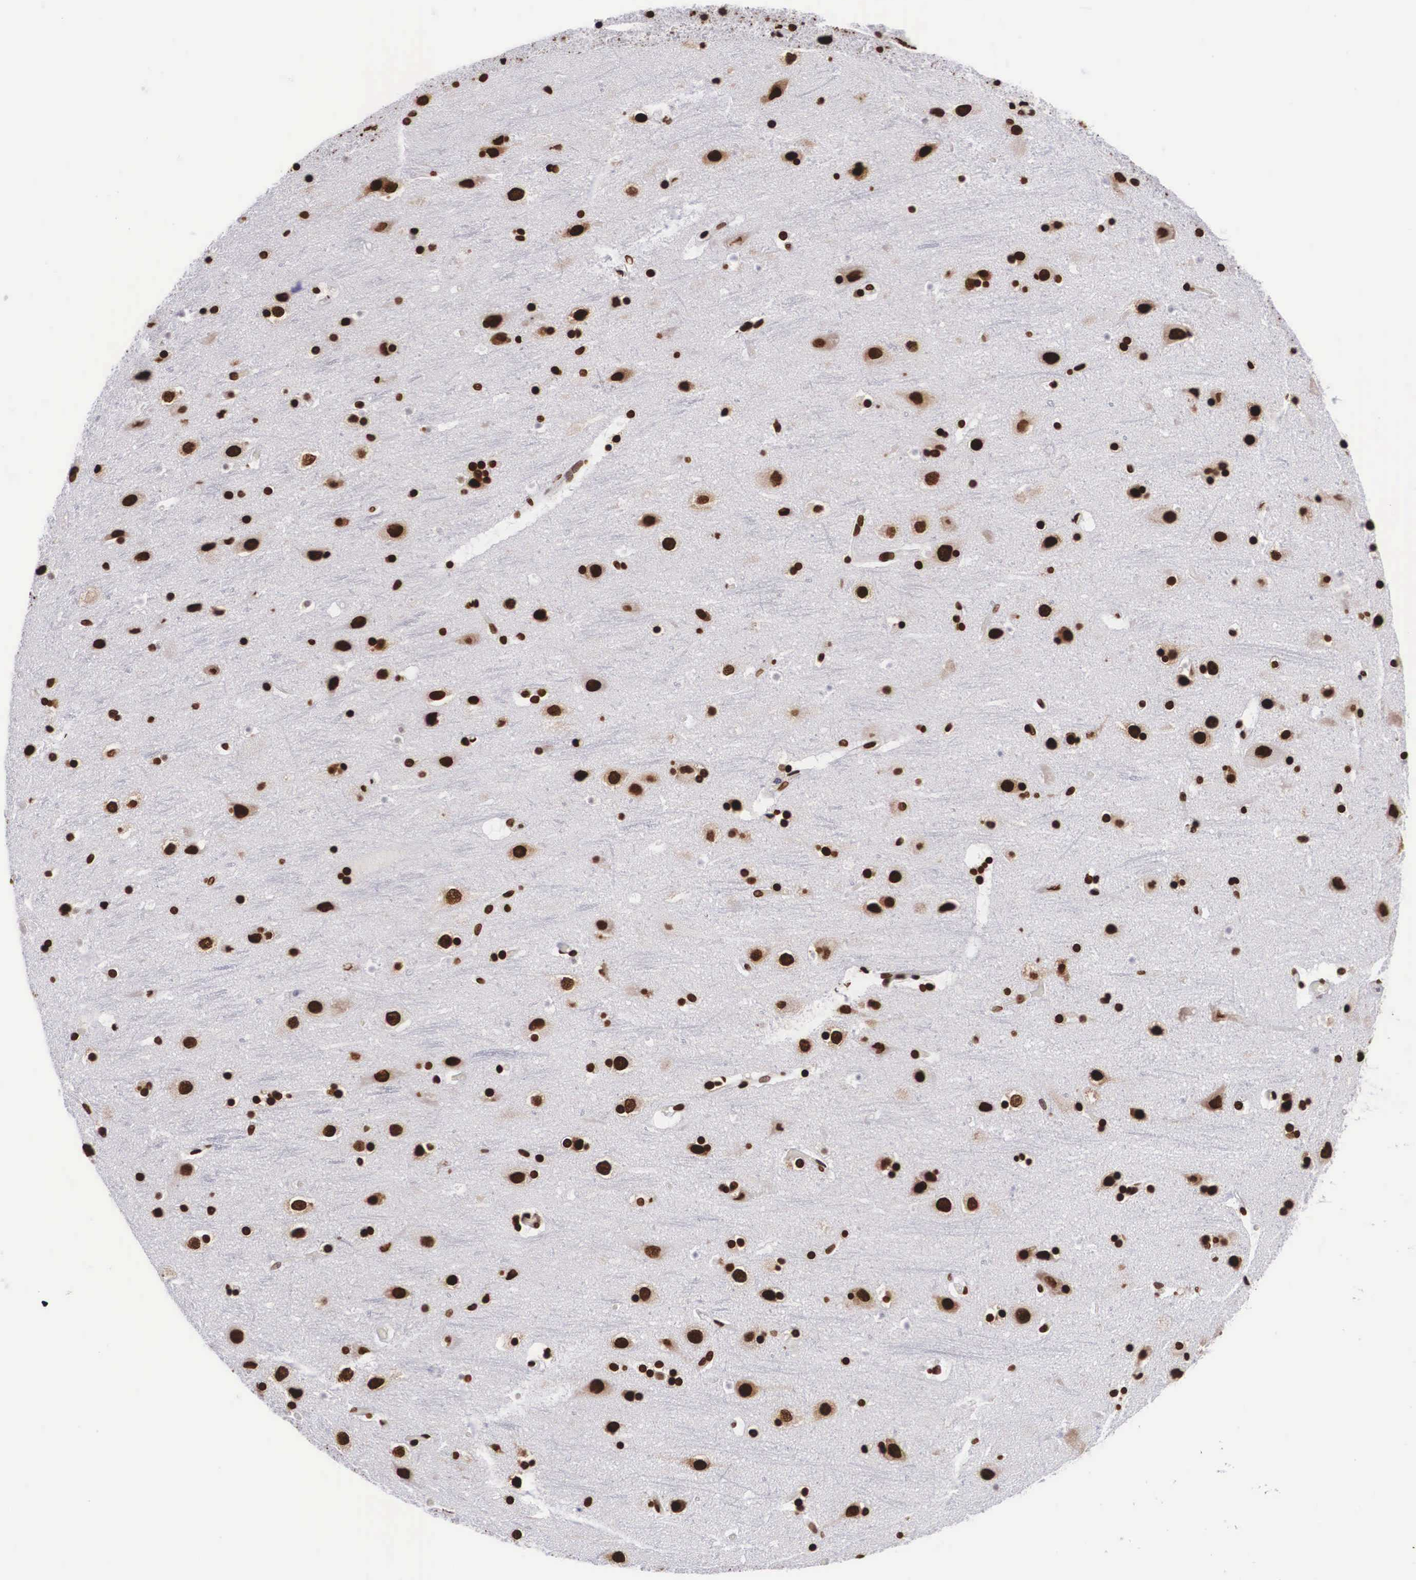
{"staining": {"intensity": "strong", "quantity": ">75%", "location": "nuclear"}, "tissue": "cerebral cortex", "cell_type": "Endothelial cells", "image_type": "normal", "snomed": [{"axis": "morphology", "description": "Normal tissue, NOS"}, {"axis": "topography", "description": "Cerebral cortex"}], "caption": "Human cerebral cortex stained with a brown dye reveals strong nuclear positive positivity in approximately >75% of endothelial cells.", "gene": "MECP2", "patient": {"sex": "male", "age": 45}}